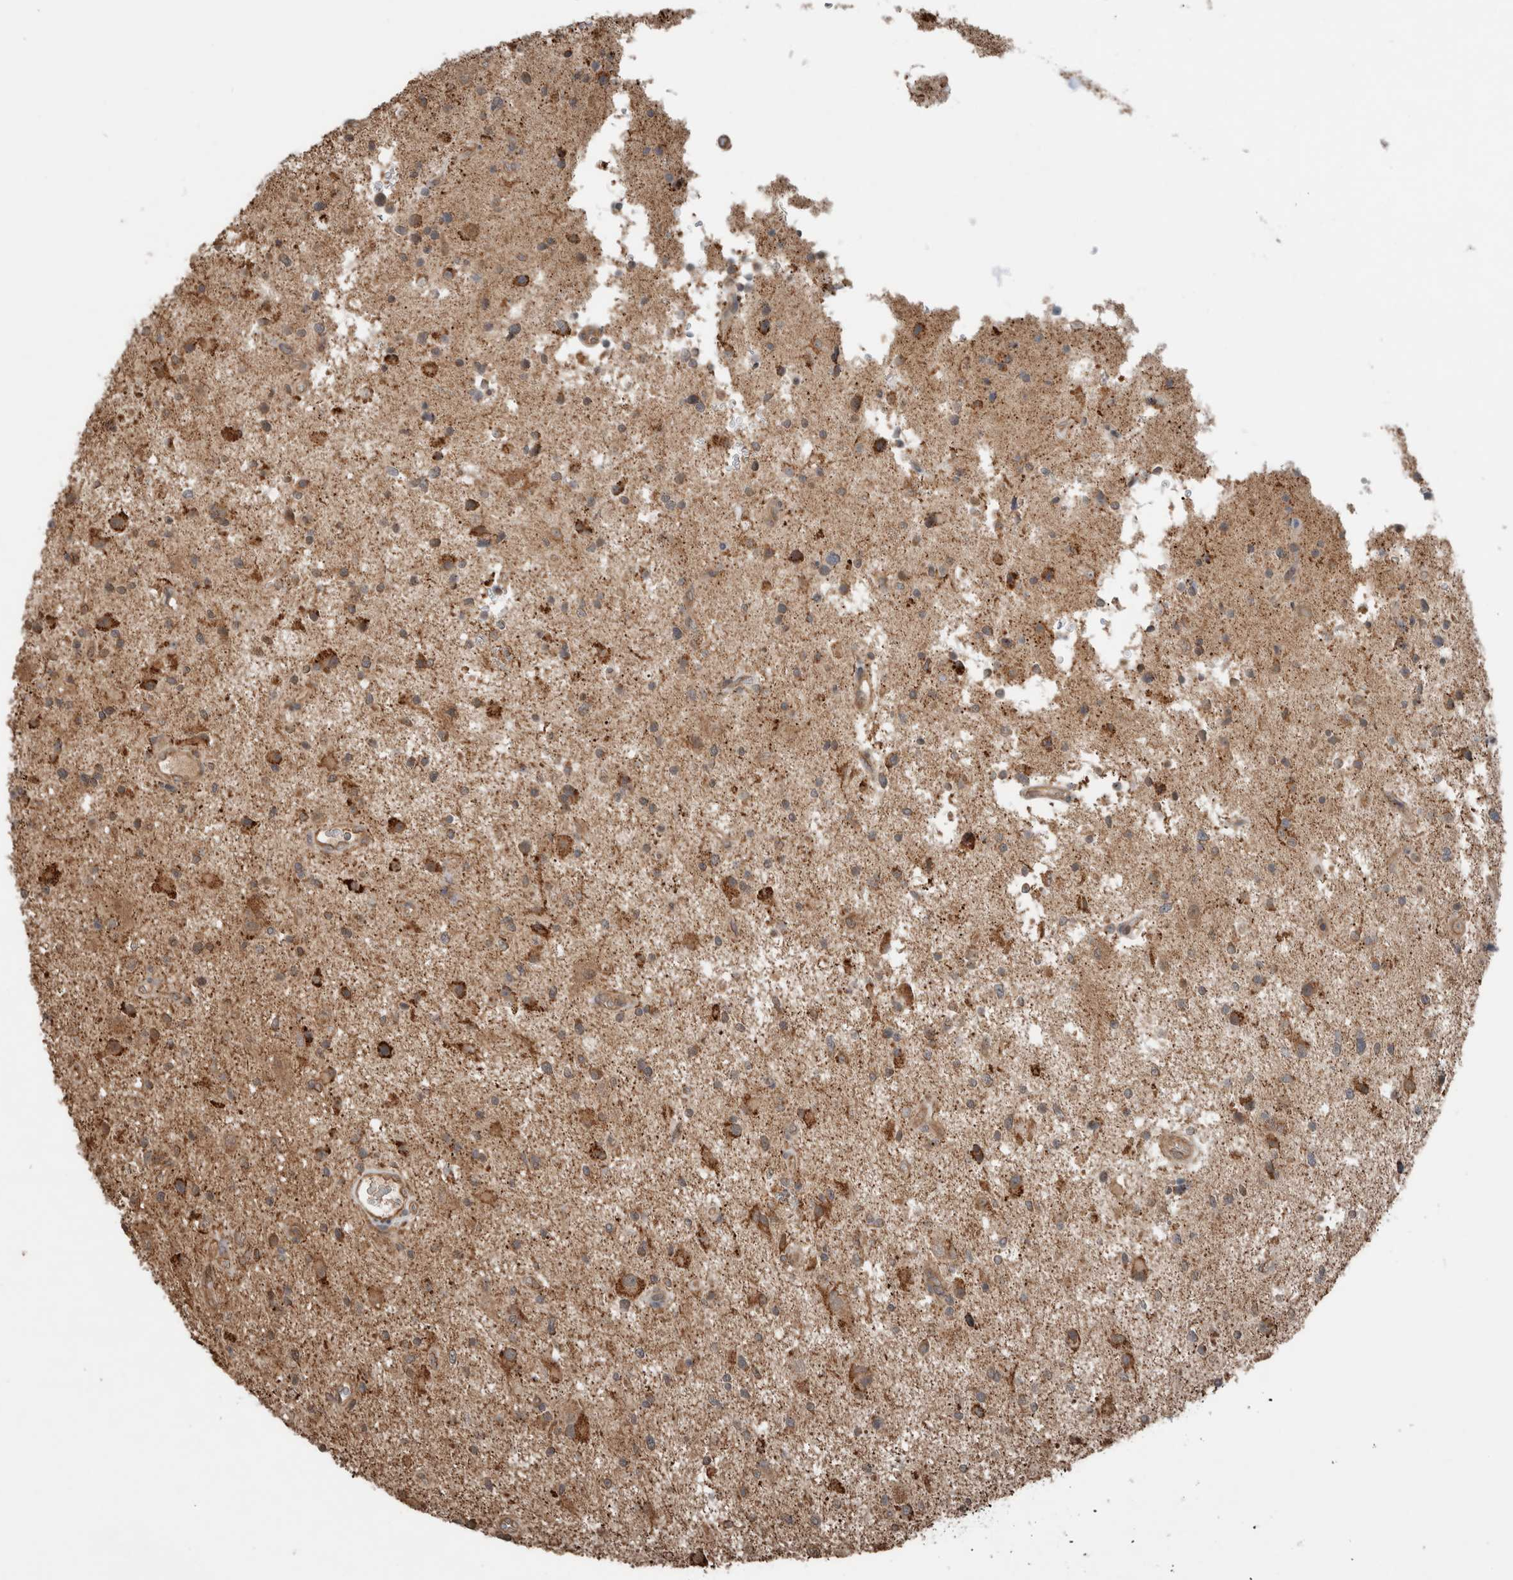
{"staining": {"intensity": "strong", "quantity": "25%-75%", "location": "cytoplasmic/membranous"}, "tissue": "glioma", "cell_type": "Tumor cells", "image_type": "cancer", "snomed": [{"axis": "morphology", "description": "Glioma, malignant, High grade"}, {"axis": "topography", "description": "Brain"}], "caption": "High-grade glioma (malignant) stained for a protein demonstrates strong cytoplasmic/membranous positivity in tumor cells.", "gene": "KLK14", "patient": {"sex": "male", "age": 33}}